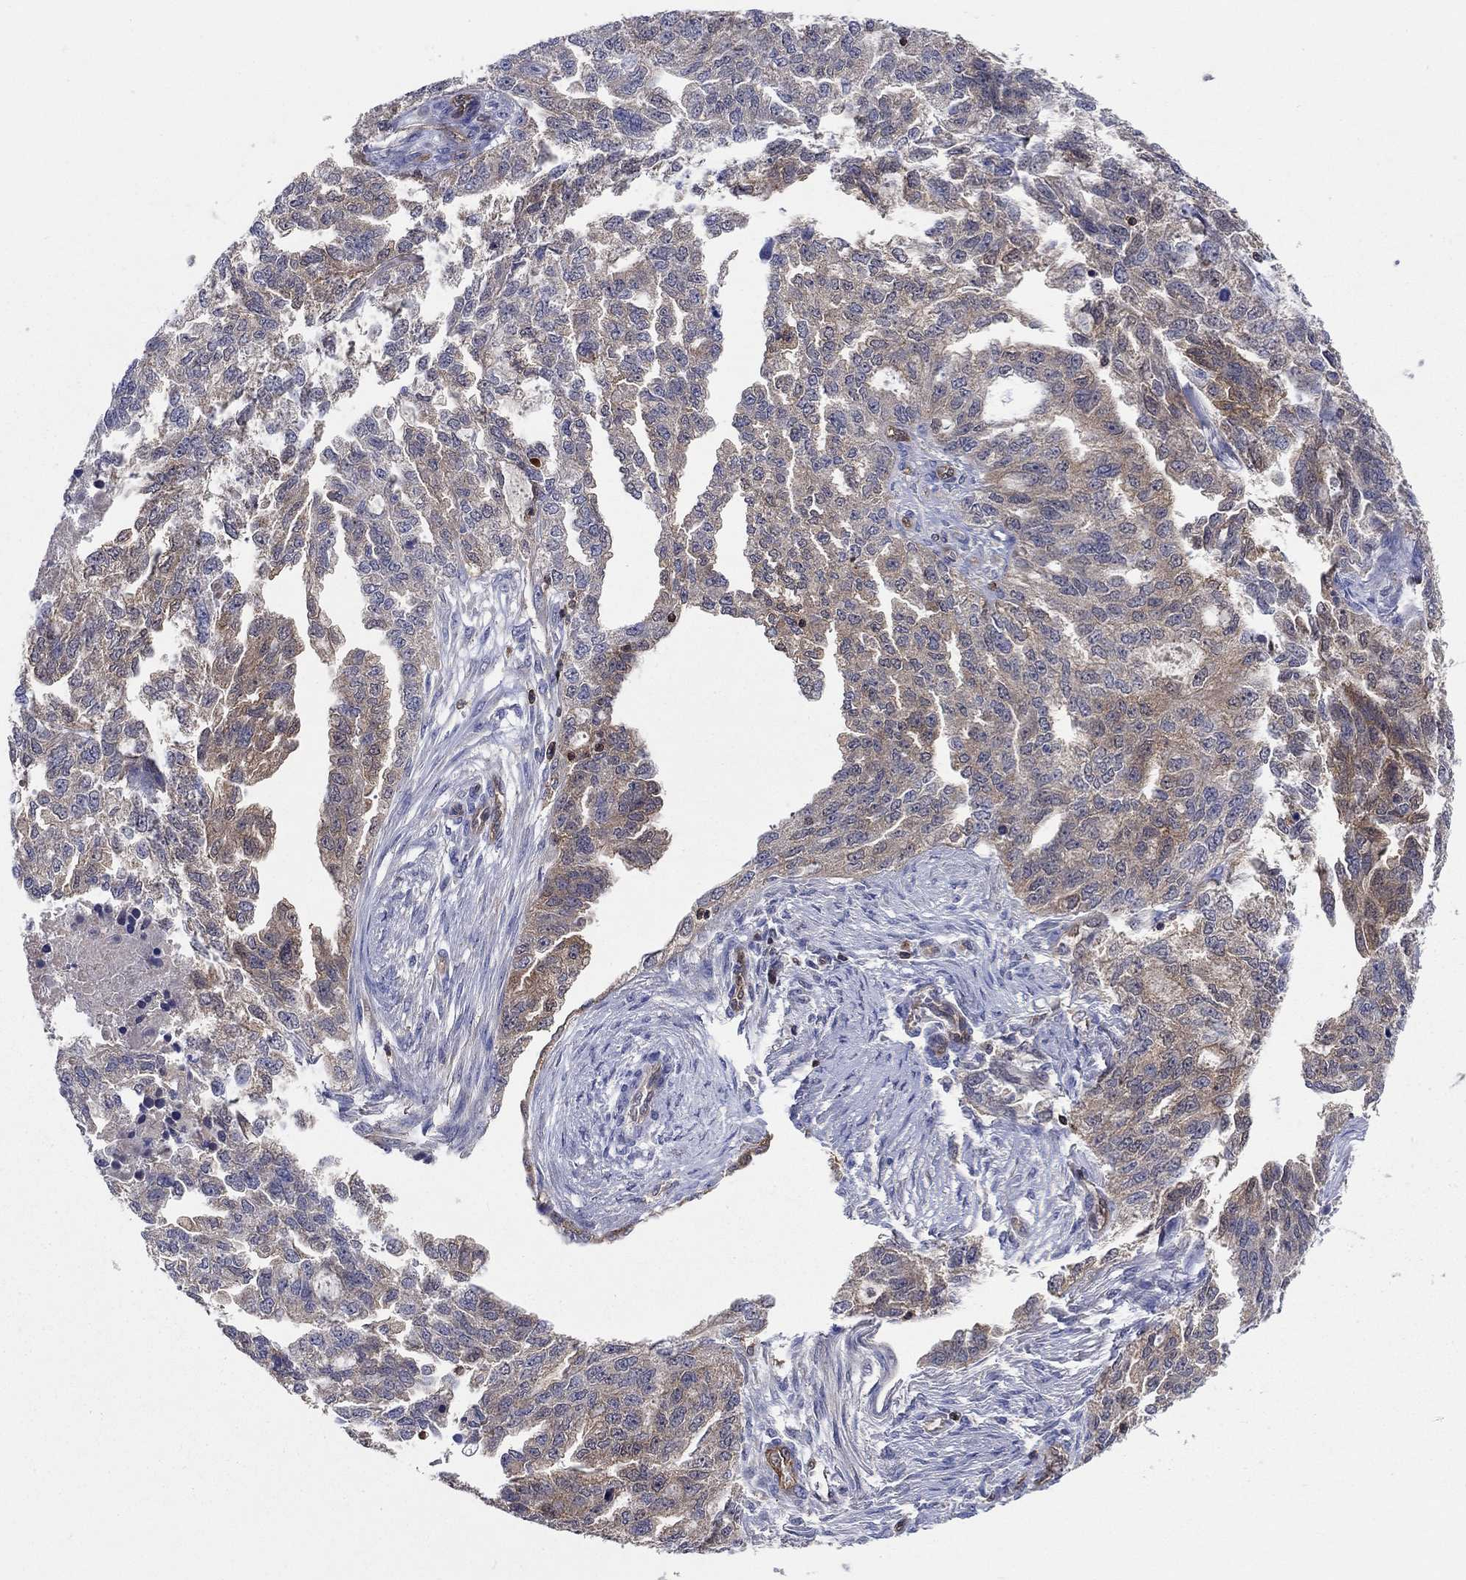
{"staining": {"intensity": "weak", "quantity": "25%-75%", "location": "cytoplasmic/membranous"}, "tissue": "ovarian cancer", "cell_type": "Tumor cells", "image_type": "cancer", "snomed": [{"axis": "morphology", "description": "Cystadenocarcinoma, serous, NOS"}, {"axis": "topography", "description": "Ovary"}], "caption": "An image showing weak cytoplasmic/membranous positivity in approximately 25%-75% of tumor cells in ovarian cancer (serous cystadenocarcinoma), as visualized by brown immunohistochemical staining.", "gene": "AGFG2", "patient": {"sex": "female", "age": 51}}